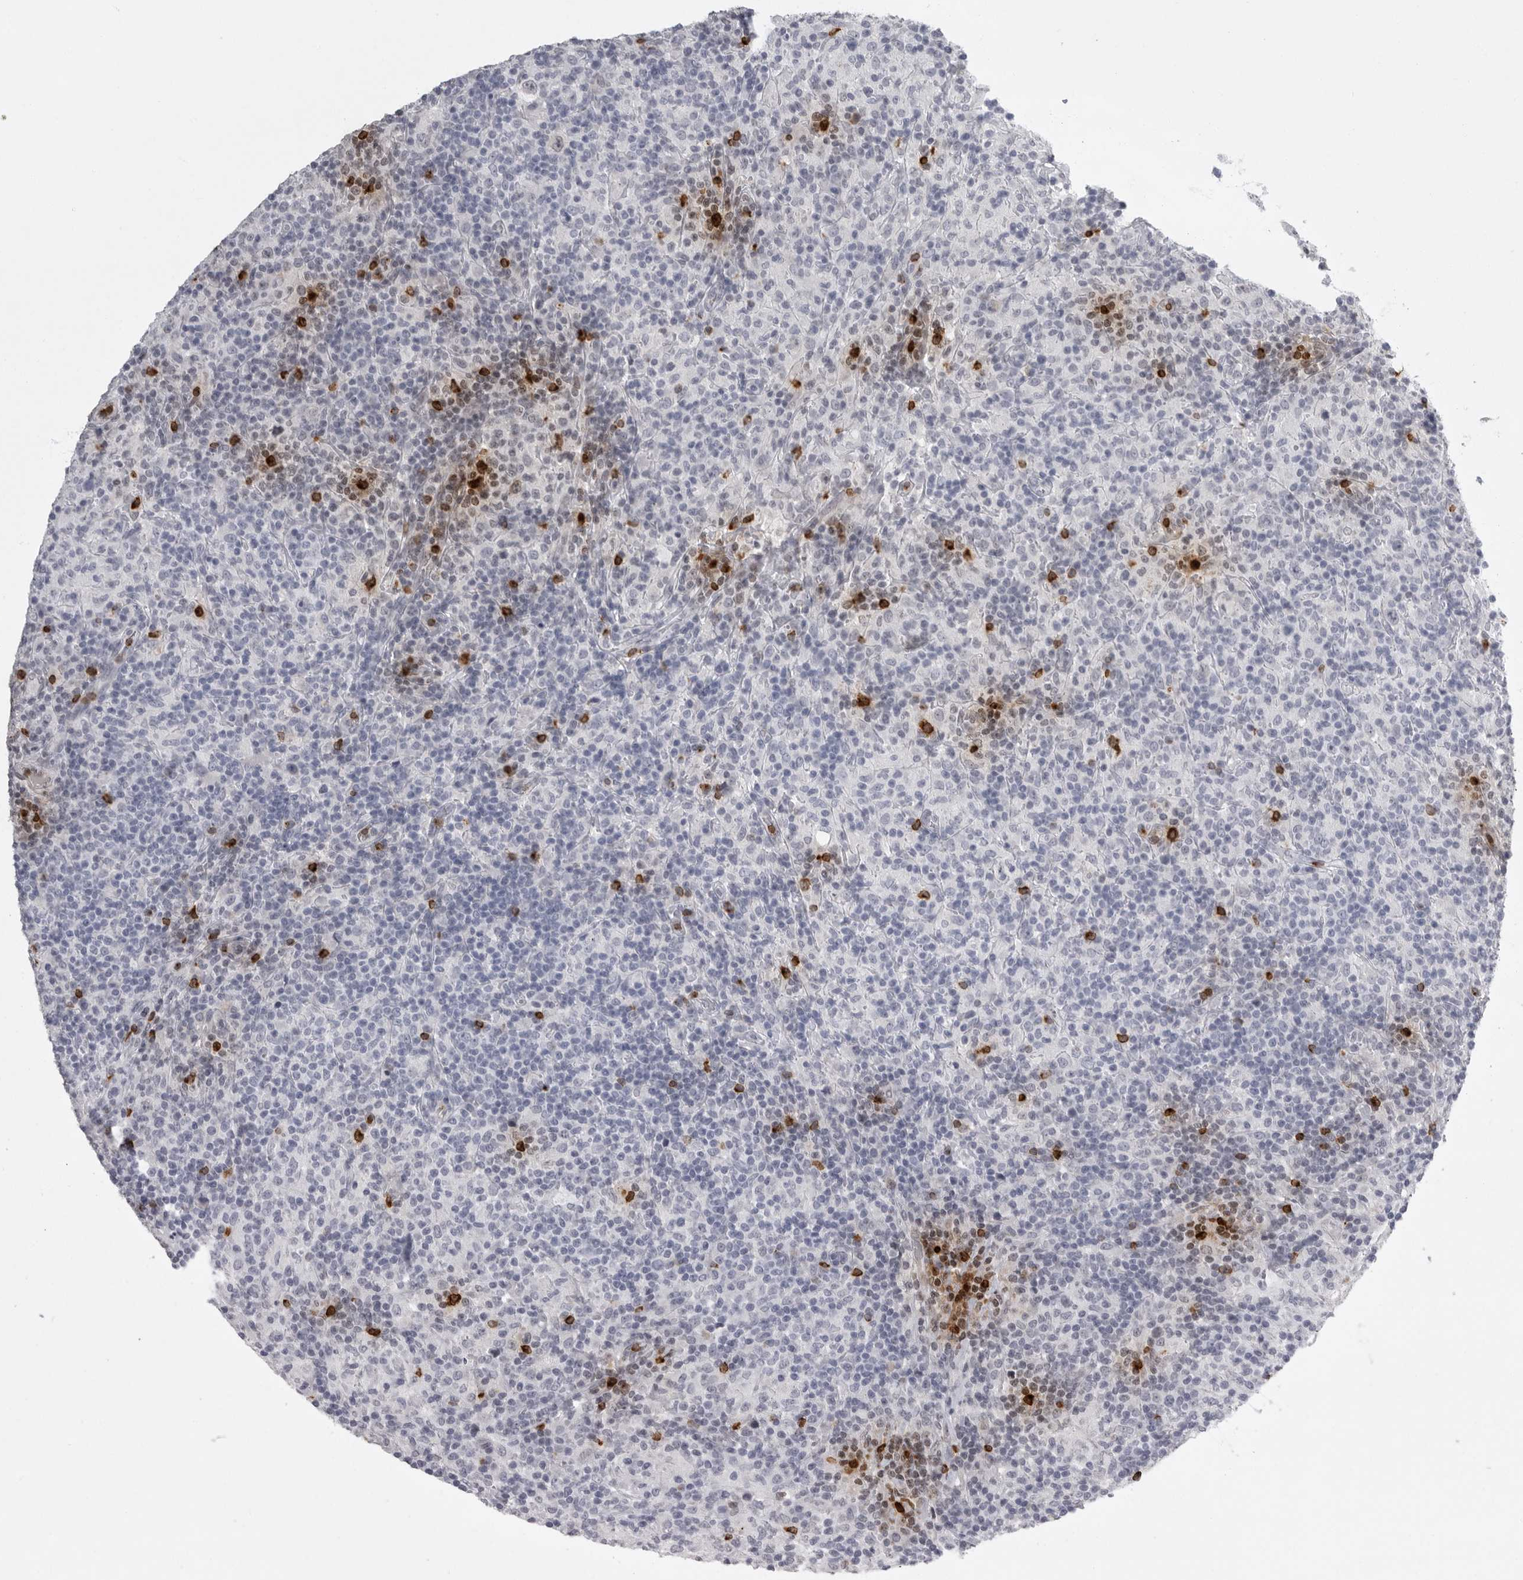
{"staining": {"intensity": "negative", "quantity": "none", "location": "none"}, "tissue": "lymphoma", "cell_type": "Tumor cells", "image_type": "cancer", "snomed": [{"axis": "morphology", "description": "Hodgkin's disease, NOS"}, {"axis": "topography", "description": "Lymph node"}], "caption": "This is an immunohistochemistry histopathology image of Hodgkin's disease. There is no staining in tumor cells.", "gene": "GNLY", "patient": {"sex": "male", "age": 70}}